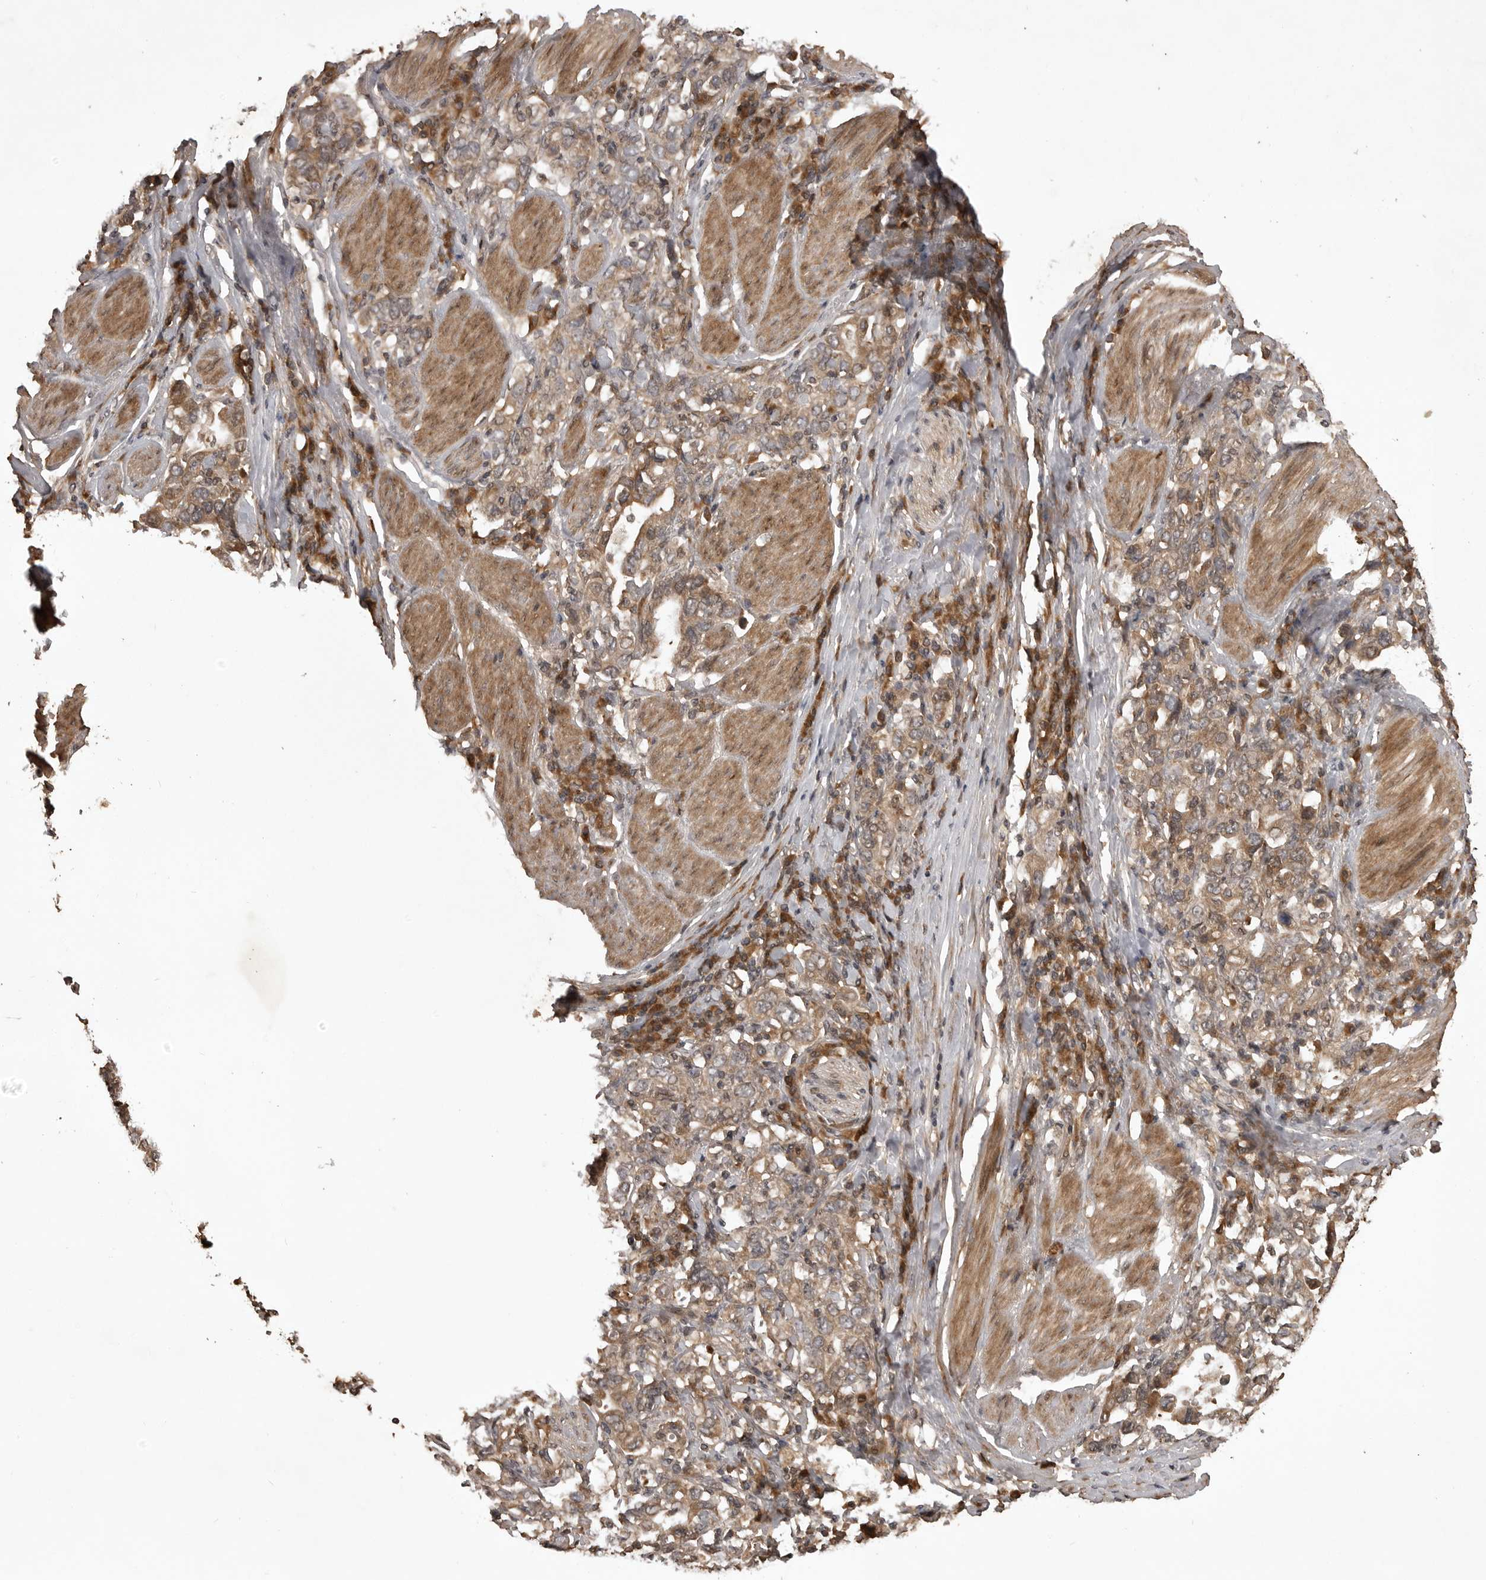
{"staining": {"intensity": "weak", "quantity": ">75%", "location": "cytoplasmic/membranous"}, "tissue": "stomach cancer", "cell_type": "Tumor cells", "image_type": "cancer", "snomed": [{"axis": "morphology", "description": "Adenocarcinoma, NOS"}, {"axis": "topography", "description": "Stomach, upper"}], "caption": "Brown immunohistochemical staining in stomach cancer (adenocarcinoma) demonstrates weak cytoplasmic/membranous expression in about >75% of tumor cells.", "gene": "AKAP7", "patient": {"sex": "male", "age": 62}}